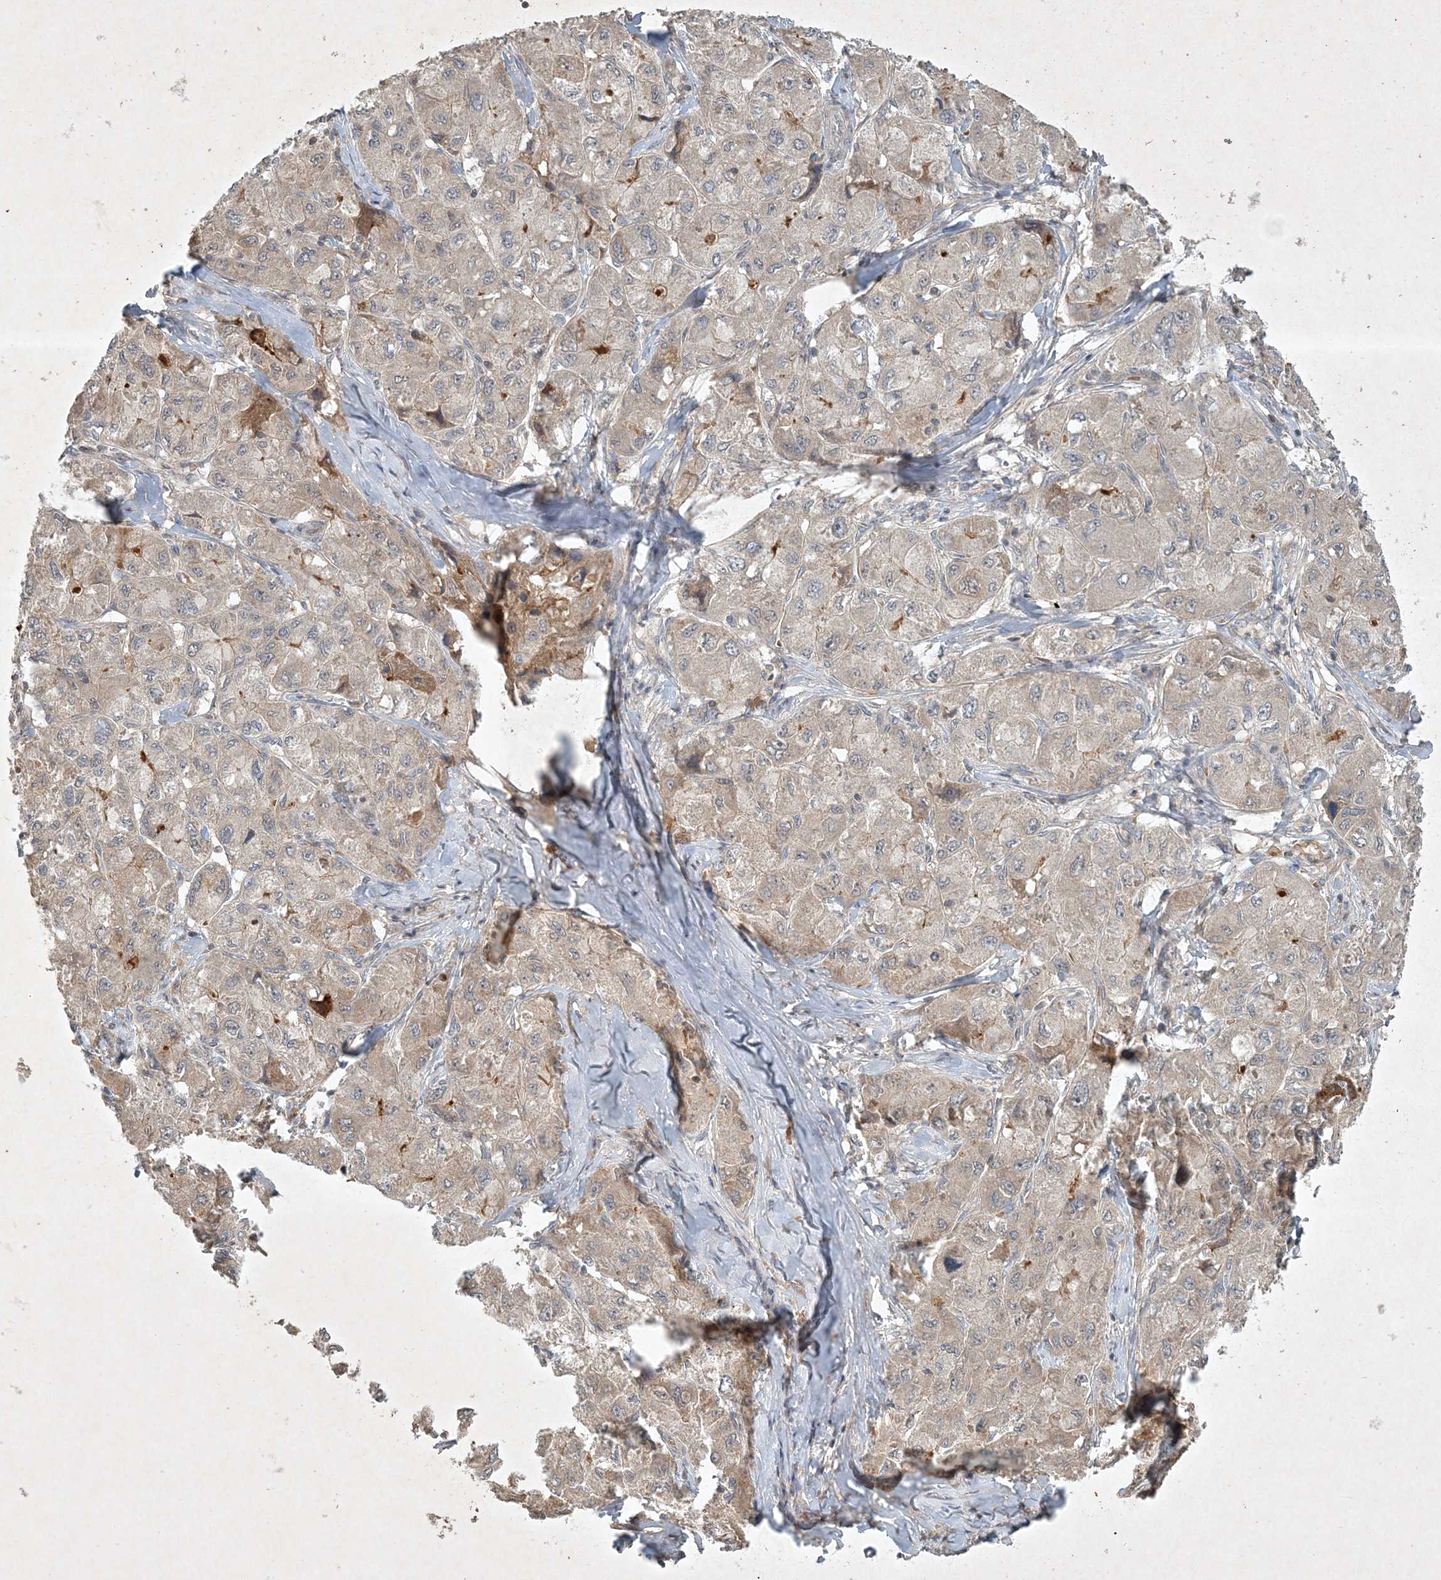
{"staining": {"intensity": "moderate", "quantity": "<25%", "location": "cytoplasmic/membranous"}, "tissue": "liver cancer", "cell_type": "Tumor cells", "image_type": "cancer", "snomed": [{"axis": "morphology", "description": "Carcinoma, Hepatocellular, NOS"}, {"axis": "topography", "description": "Liver"}], "caption": "This histopathology image demonstrates immunohistochemistry staining of human liver cancer, with low moderate cytoplasmic/membranous staining in about <25% of tumor cells.", "gene": "TNFAIP6", "patient": {"sex": "male", "age": 80}}